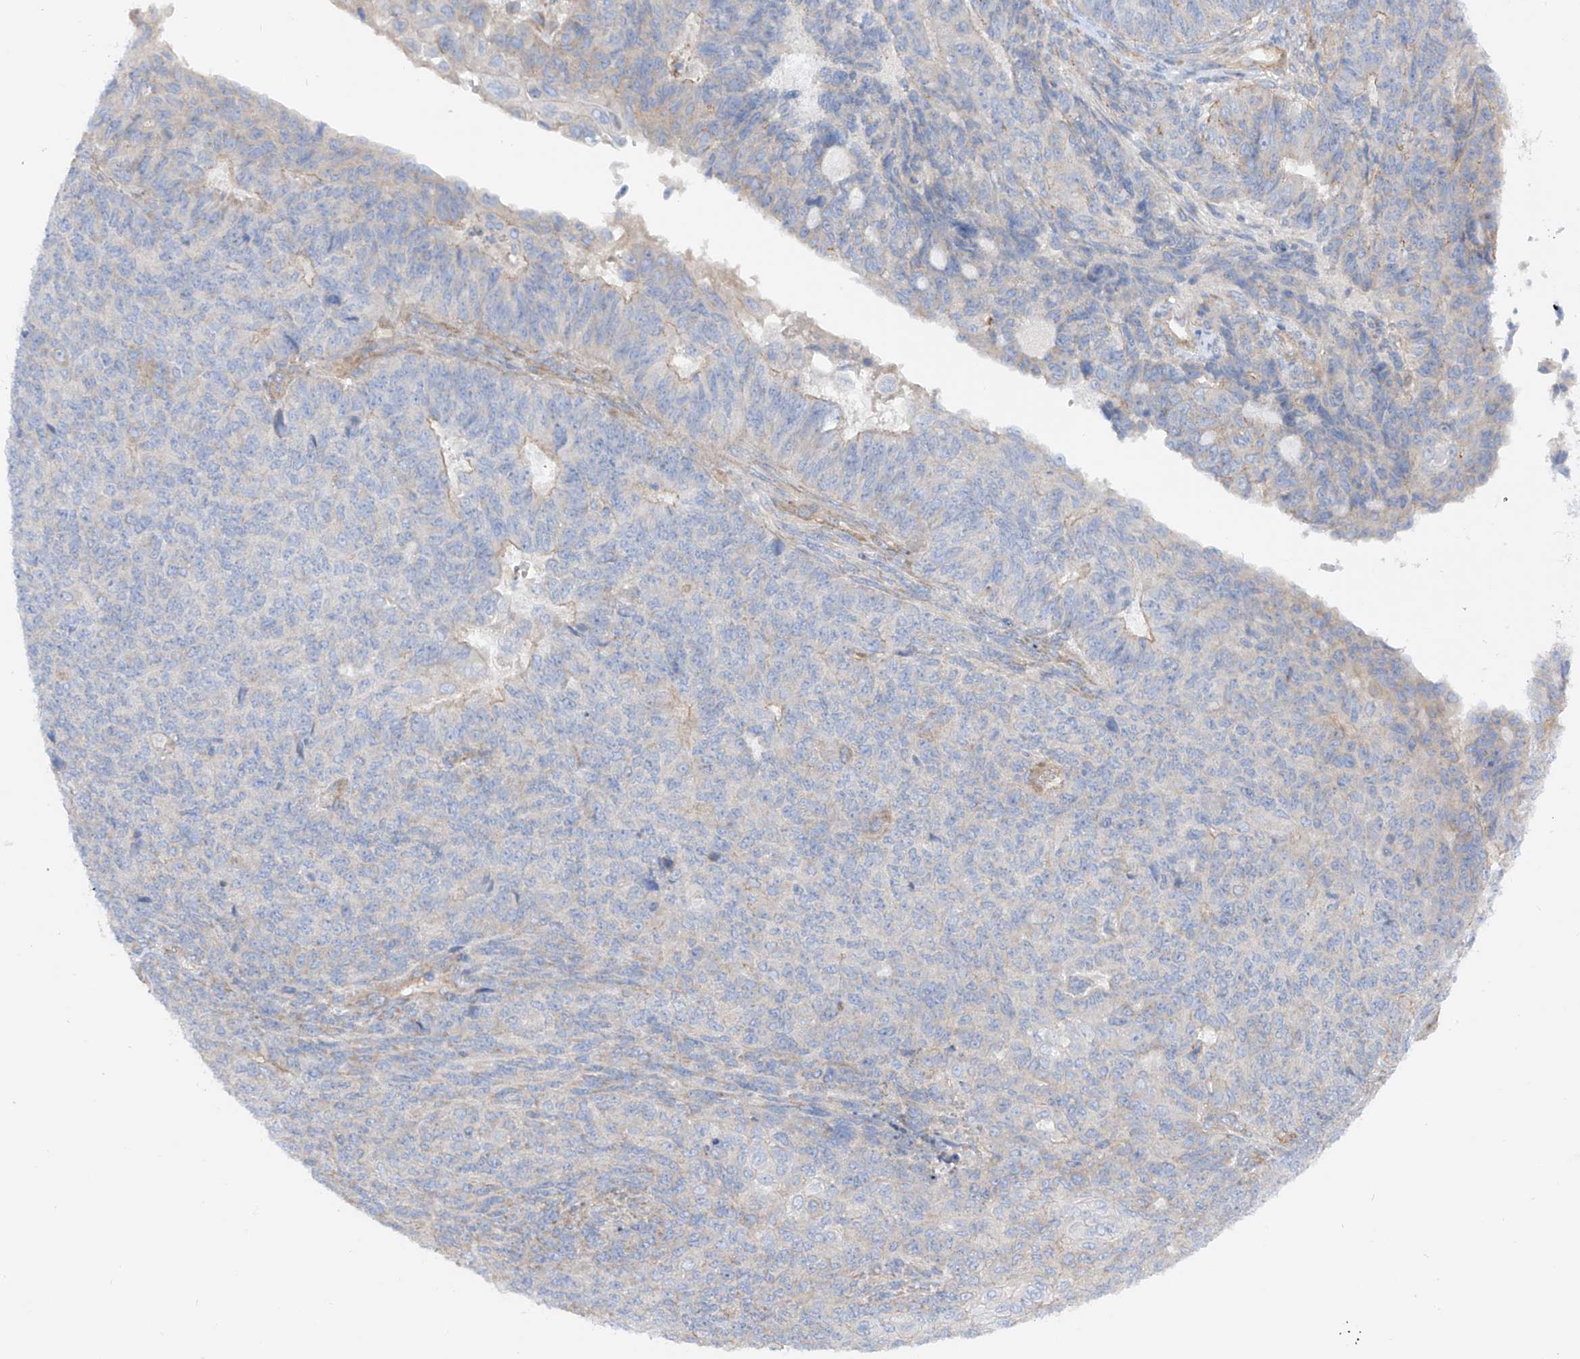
{"staining": {"intensity": "negative", "quantity": "none", "location": "none"}, "tissue": "endometrial cancer", "cell_type": "Tumor cells", "image_type": "cancer", "snomed": [{"axis": "morphology", "description": "Adenocarcinoma, NOS"}, {"axis": "topography", "description": "Endometrium"}], "caption": "Tumor cells show no significant expression in adenocarcinoma (endometrial).", "gene": "LCA5", "patient": {"sex": "female", "age": 32}}